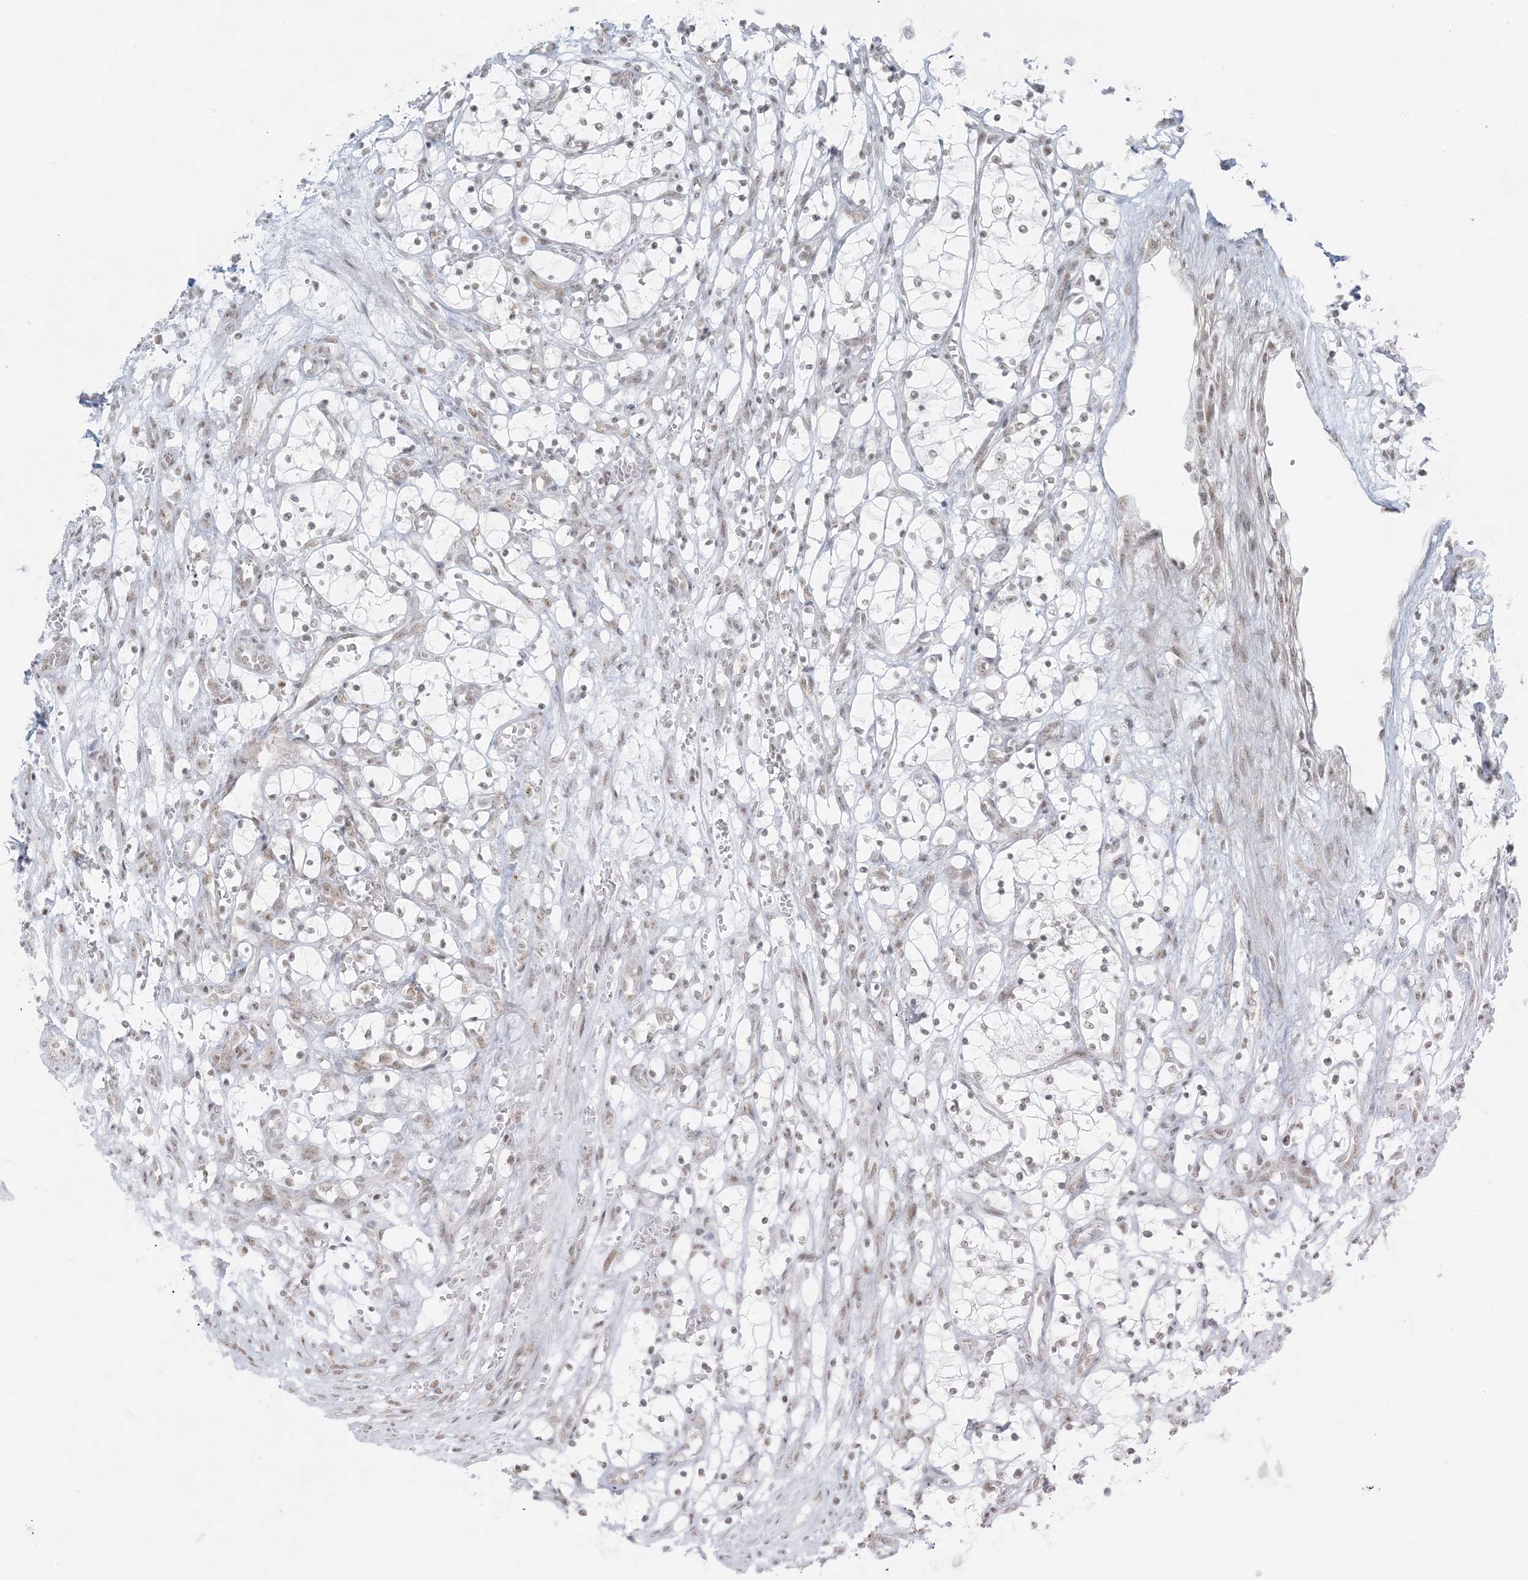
{"staining": {"intensity": "weak", "quantity": "<25%", "location": "nuclear"}, "tissue": "renal cancer", "cell_type": "Tumor cells", "image_type": "cancer", "snomed": [{"axis": "morphology", "description": "Adenocarcinoma, NOS"}, {"axis": "topography", "description": "Kidney"}], "caption": "Immunohistochemistry histopathology image of neoplastic tissue: renal adenocarcinoma stained with DAB exhibits no significant protein staining in tumor cells.", "gene": "ZNF787", "patient": {"sex": "female", "age": 69}}